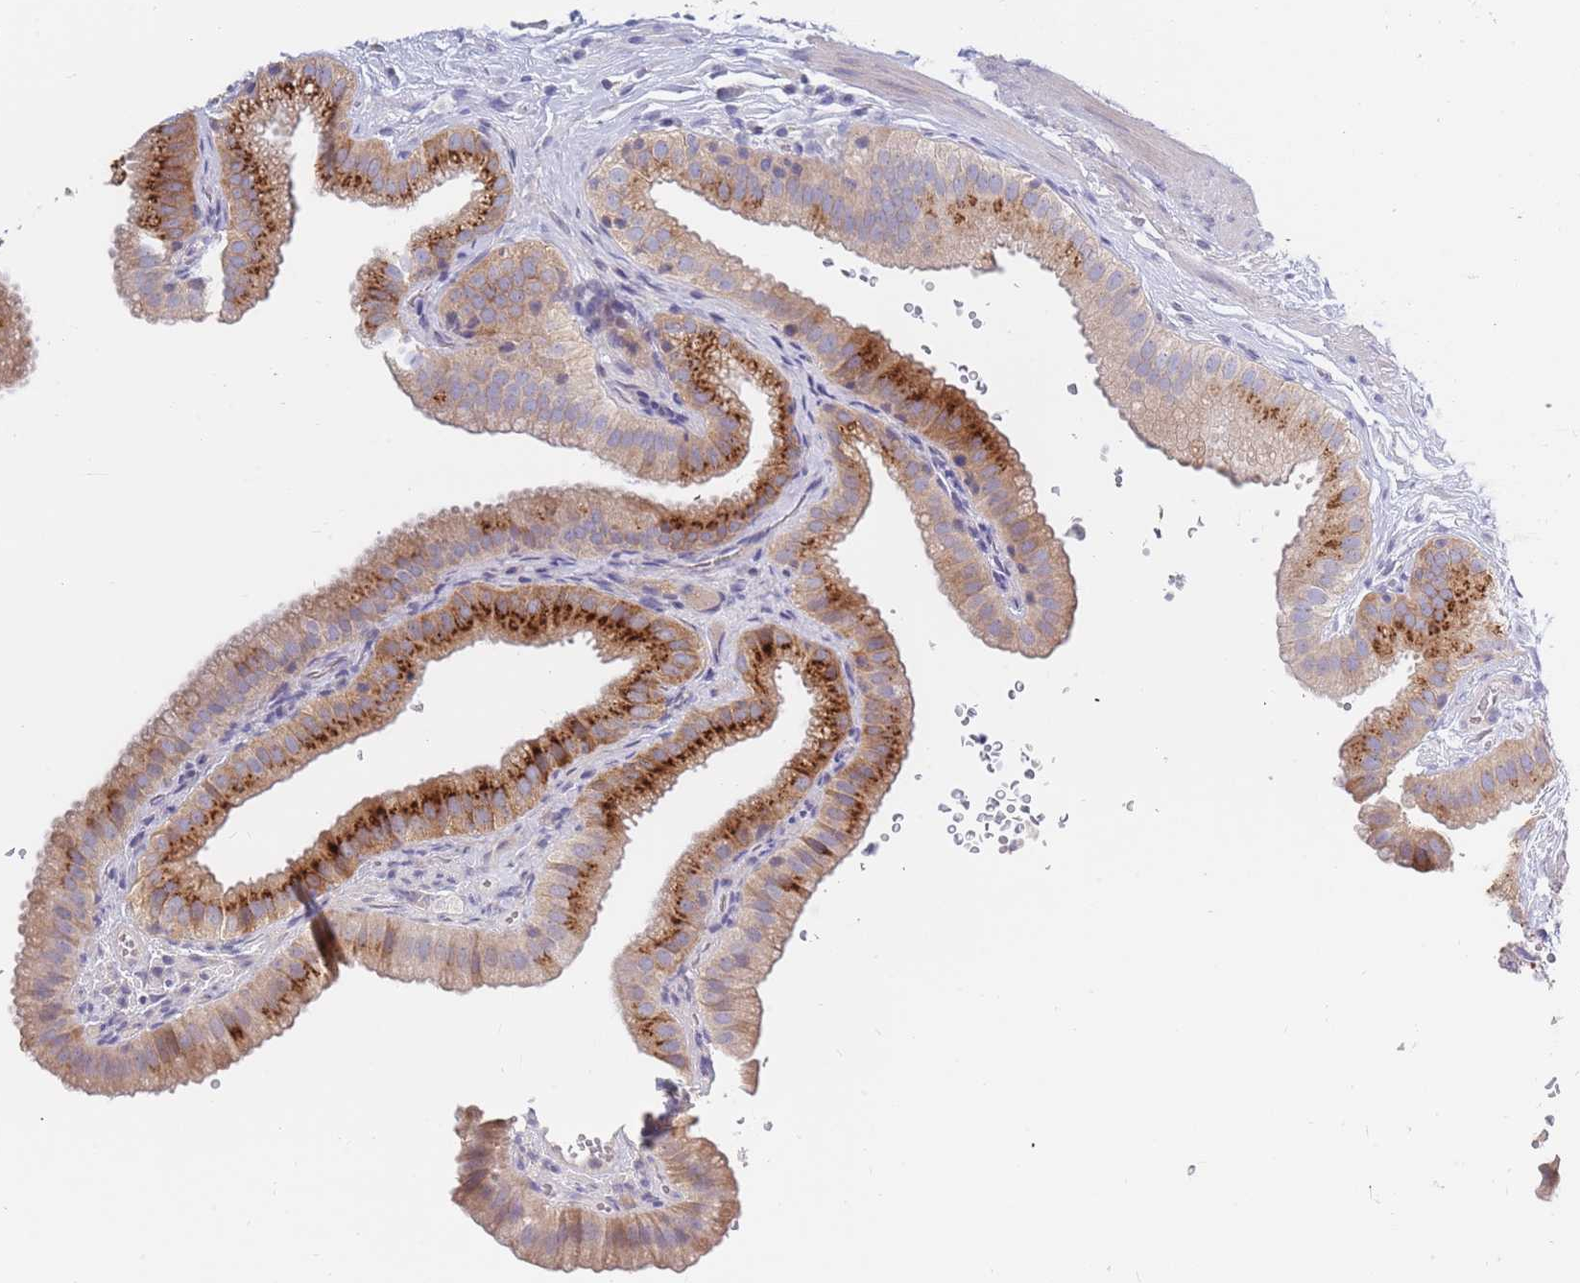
{"staining": {"intensity": "strong", "quantity": "25%-75%", "location": "cytoplasmic/membranous"}, "tissue": "gallbladder", "cell_type": "Glandular cells", "image_type": "normal", "snomed": [{"axis": "morphology", "description": "Normal tissue, NOS"}, {"axis": "topography", "description": "Gallbladder"}], "caption": "Protein staining by immunohistochemistry demonstrates strong cytoplasmic/membranous staining in about 25%-75% of glandular cells in unremarkable gallbladder. The staining is performed using DAB (3,3'-diaminobenzidine) brown chromogen to label protein expression. The nuclei are counter-stained blue using hematoxylin.", "gene": "BORCS5", "patient": {"sex": "female", "age": 61}}